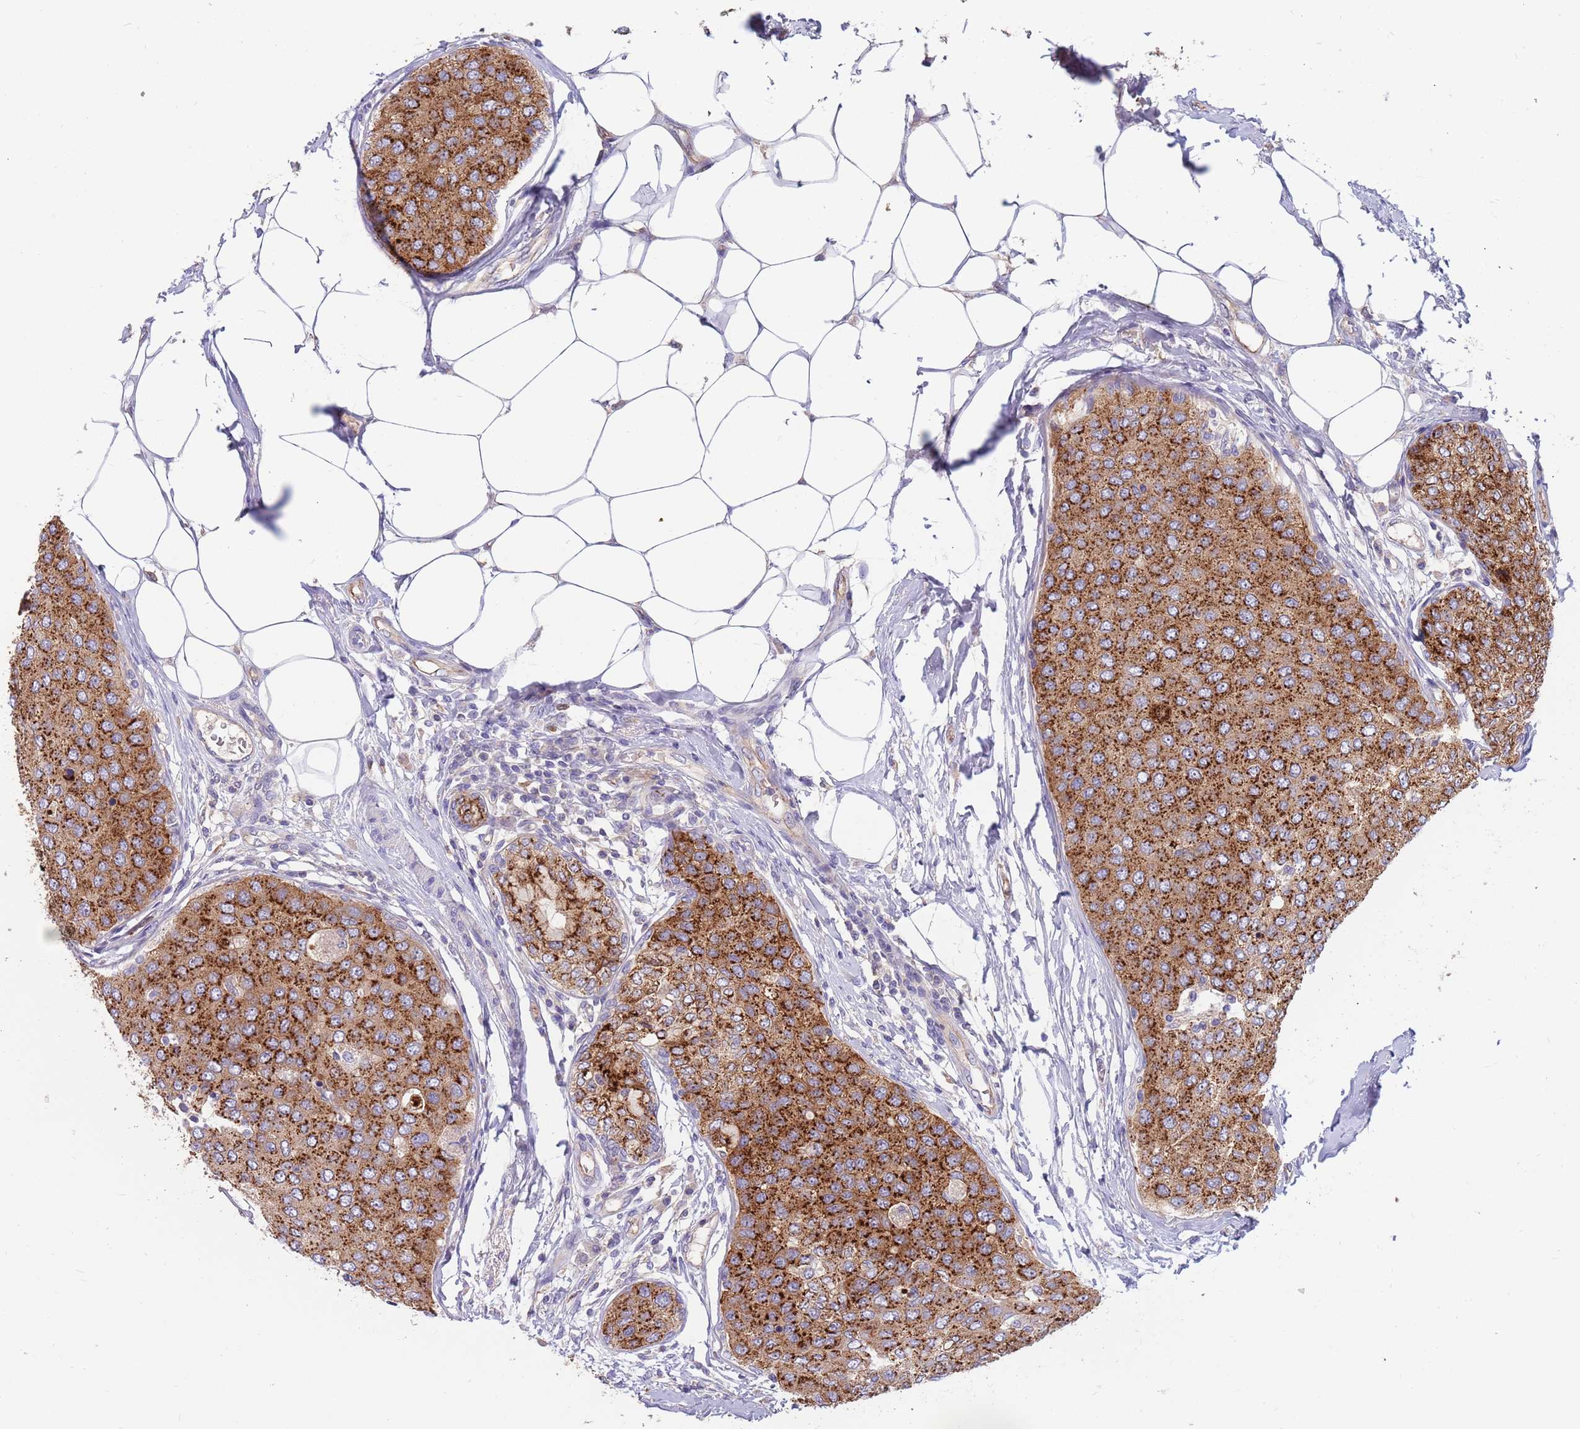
{"staining": {"intensity": "strong", "quantity": ">75%", "location": "cytoplasmic/membranous"}, "tissue": "breast cancer", "cell_type": "Tumor cells", "image_type": "cancer", "snomed": [{"axis": "morphology", "description": "Duct carcinoma"}, {"axis": "topography", "description": "Breast"}], "caption": "A brown stain labels strong cytoplasmic/membranous positivity of a protein in human breast intraductal carcinoma tumor cells.", "gene": "BORCS5", "patient": {"sex": "female", "age": 72}}